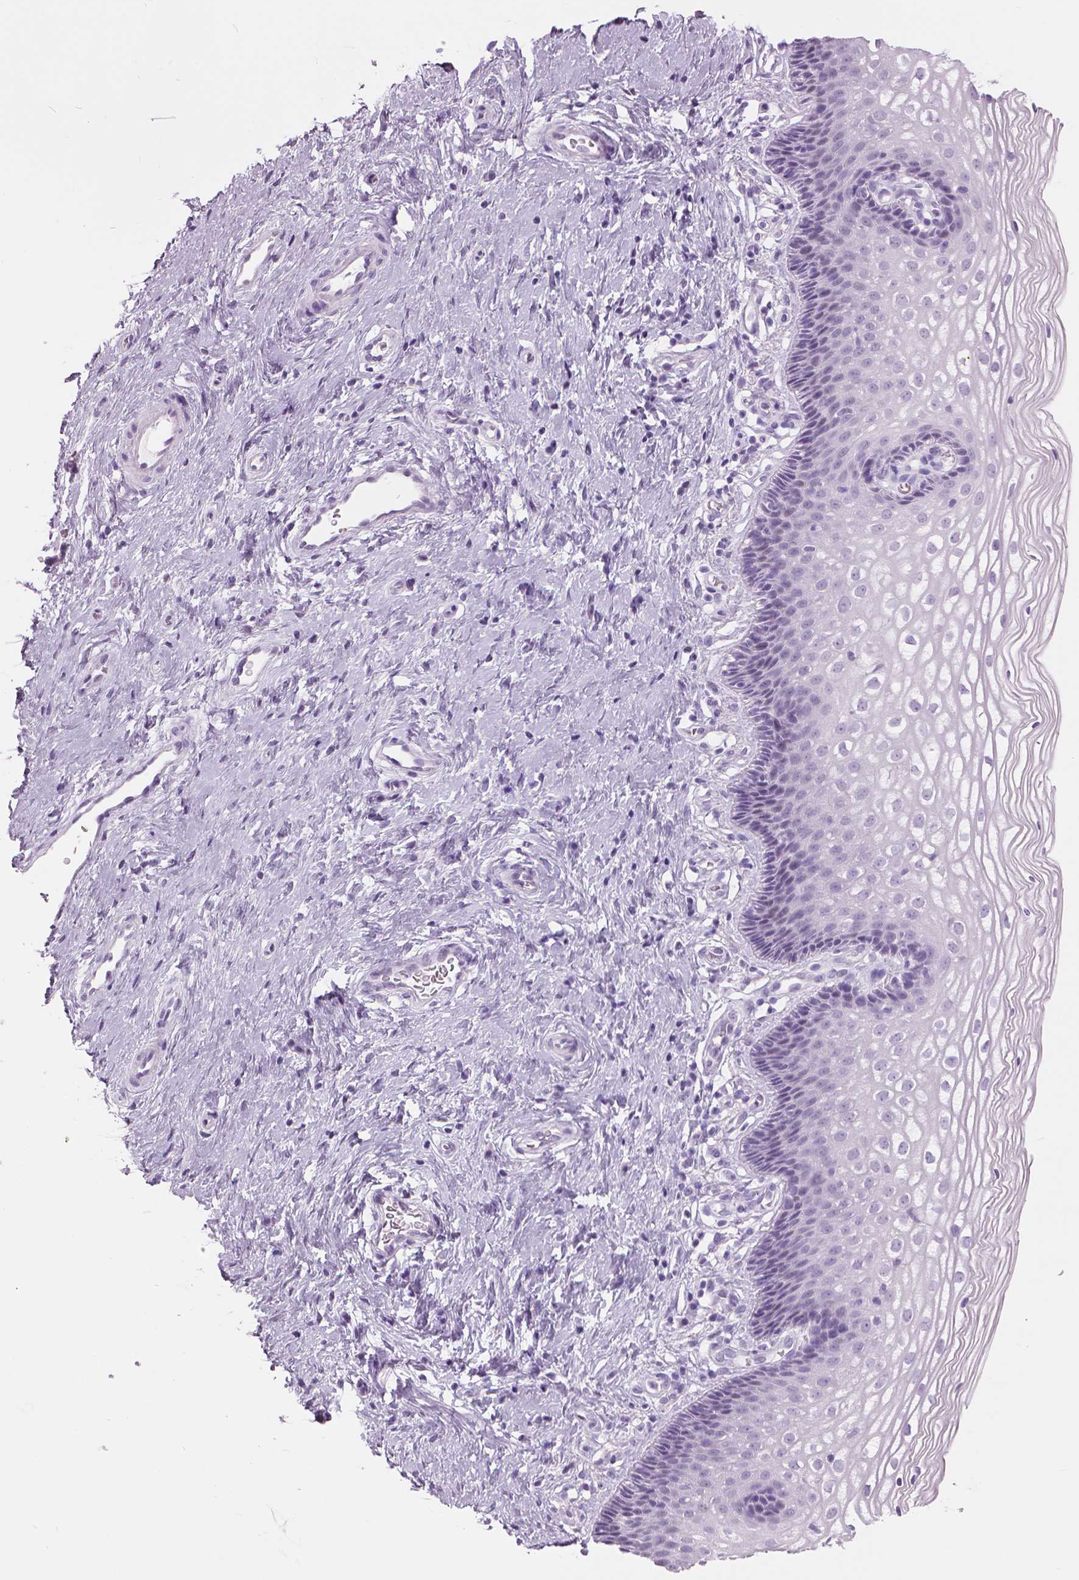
{"staining": {"intensity": "negative", "quantity": "none", "location": "none"}, "tissue": "cervix", "cell_type": "Glandular cells", "image_type": "normal", "snomed": [{"axis": "morphology", "description": "Normal tissue, NOS"}, {"axis": "topography", "description": "Cervix"}], "caption": "Glandular cells show no significant staining in normal cervix. The staining was performed using DAB (3,3'-diaminobenzidine) to visualize the protein expression in brown, while the nuclei were stained in blue with hematoxylin (Magnification: 20x).", "gene": "SFTPD", "patient": {"sex": "female", "age": 34}}